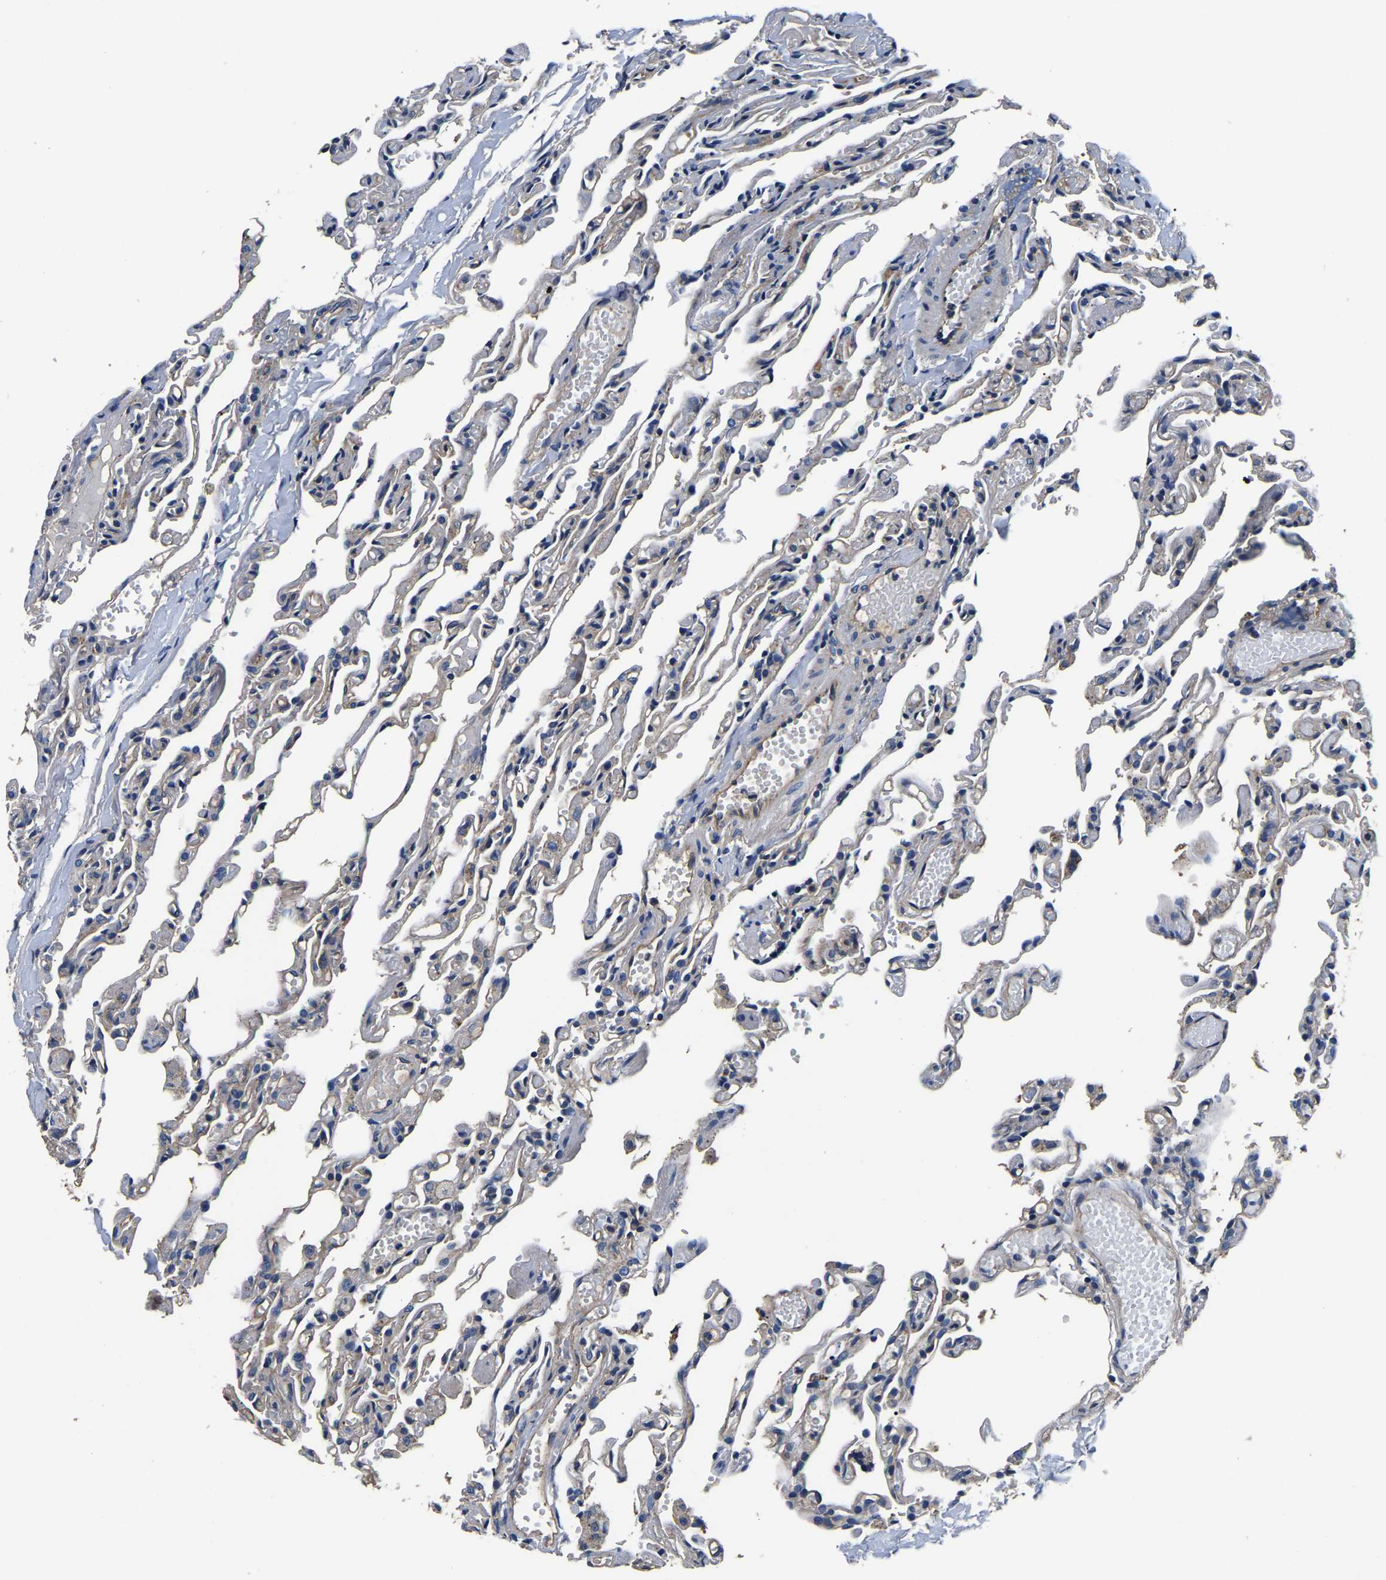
{"staining": {"intensity": "weak", "quantity": "<25%", "location": "cytoplasmic/membranous"}, "tissue": "lung", "cell_type": "Alveolar cells", "image_type": "normal", "snomed": [{"axis": "morphology", "description": "Normal tissue, NOS"}, {"axis": "topography", "description": "Lung"}], "caption": "Immunohistochemistry (IHC) of normal lung displays no positivity in alveolar cells.", "gene": "SH3GLB1", "patient": {"sex": "male", "age": 21}}